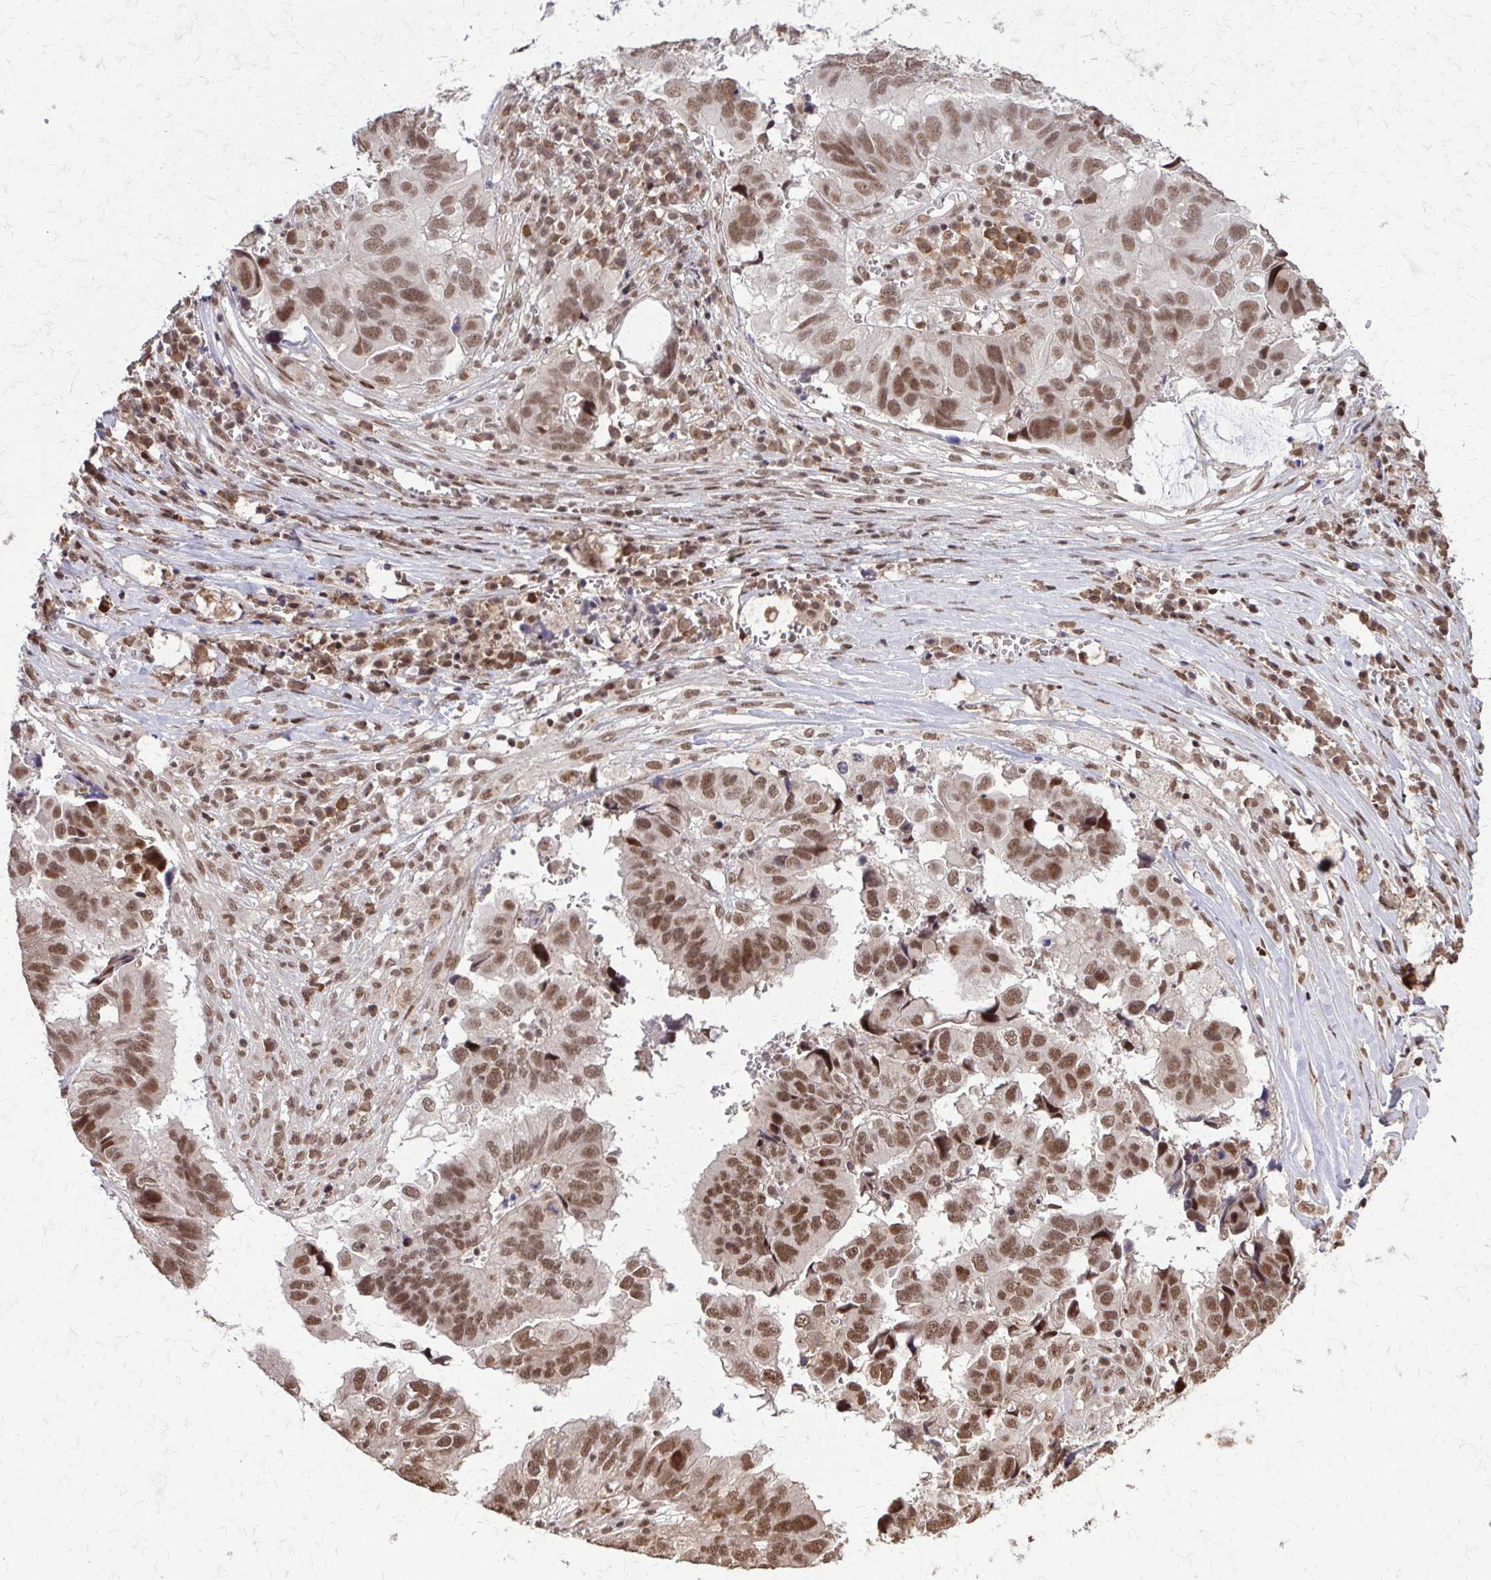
{"staining": {"intensity": "moderate", "quantity": ">75%", "location": "nuclear"}, "tissue": "ovarian cancer", "cell_type": "Tumor cells", "image_type": "cancer", "snomed": [{"axis": "morphology", "description": "Cystadenocarcinoma, serous, NOS"}, {"axis": "topography", "description": "Ovary"}], "caption": "This is an image of IHC staining of ovarian cancer, which shows moderate staining in the nuclear of tumor cells.", "gene": "SS18", "patient": {"sex": "female", "age": 79}}